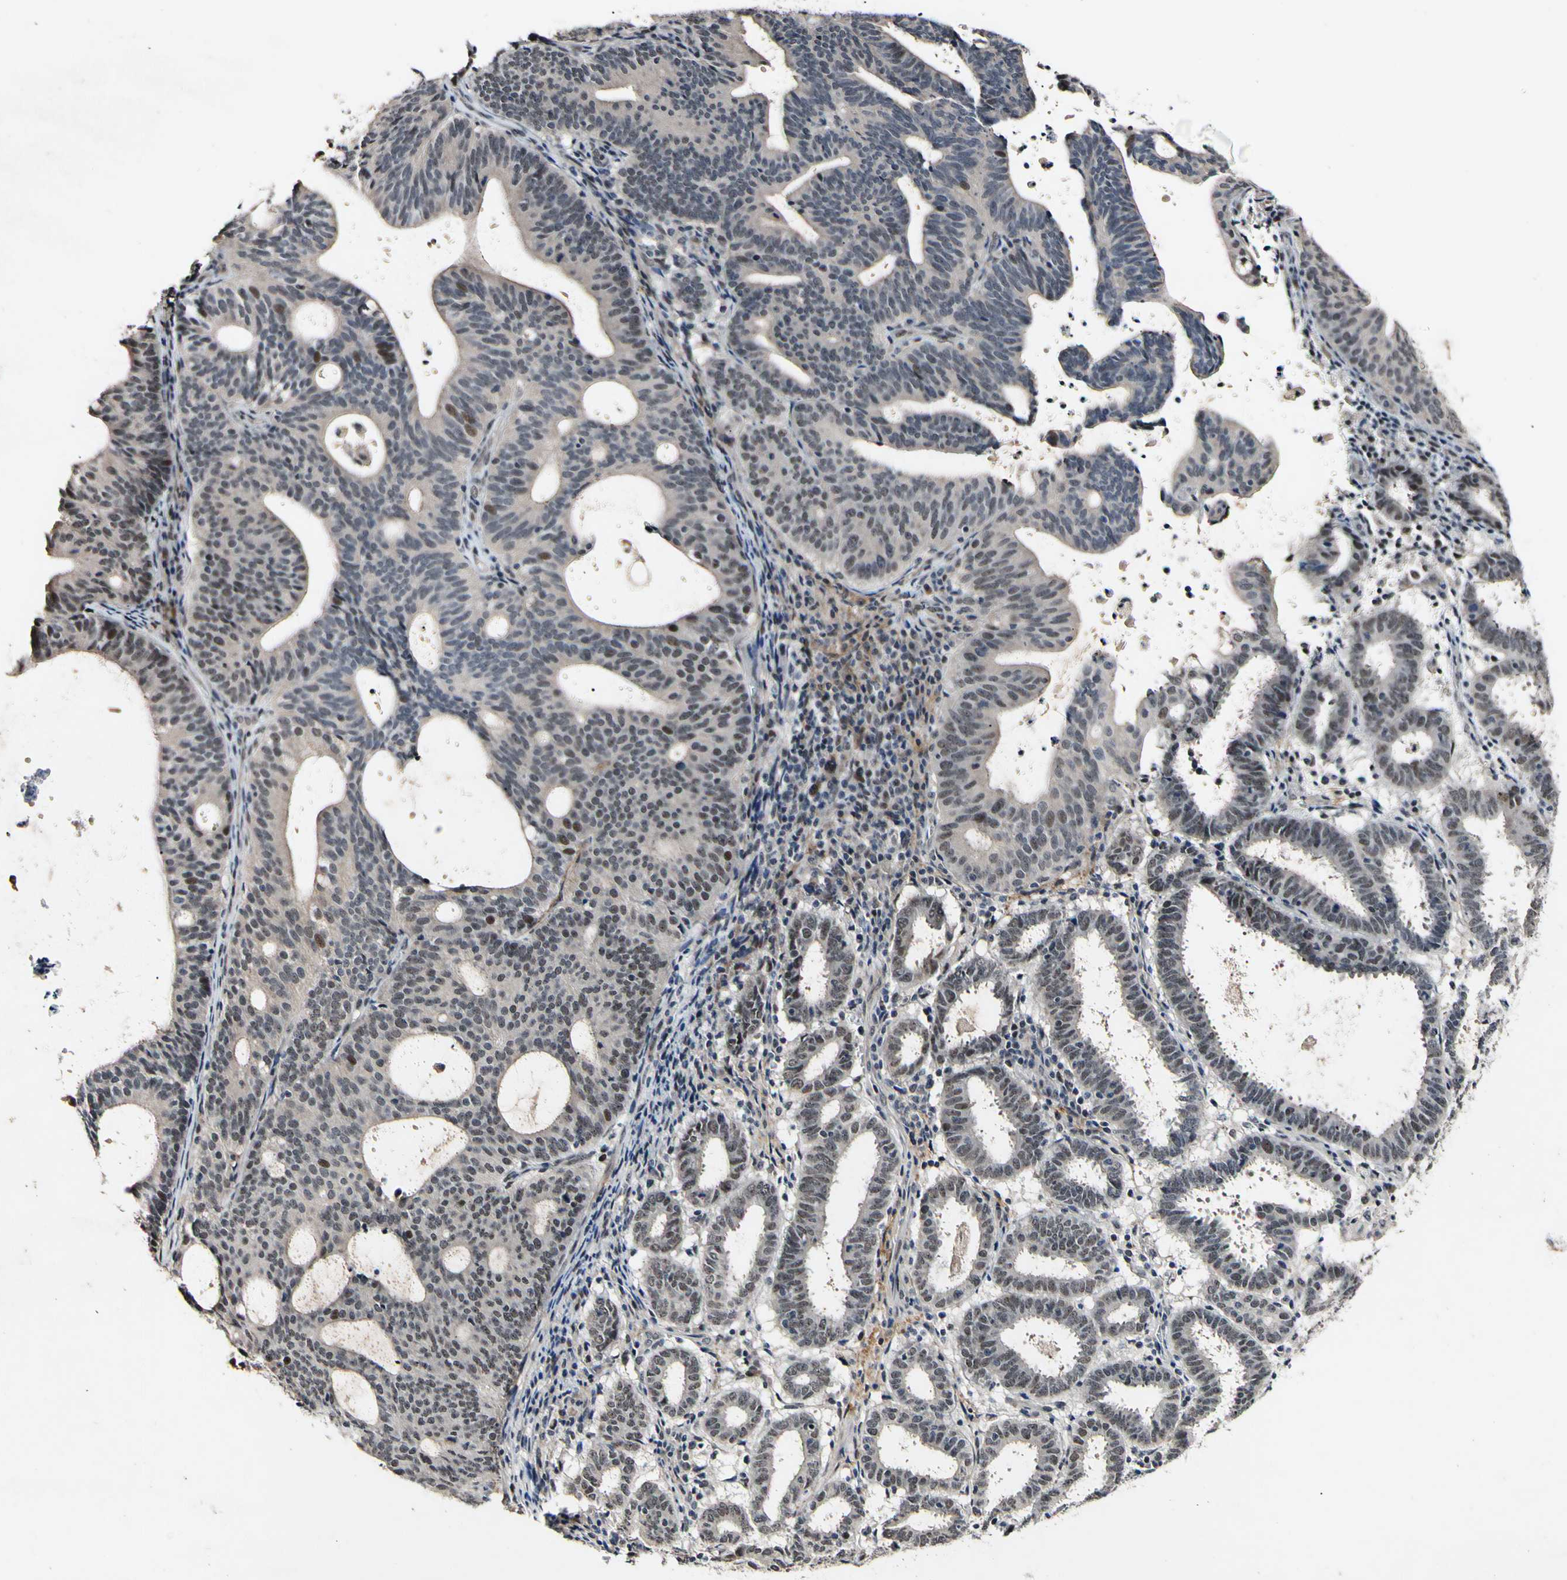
{"staining": {"intensity": "moderate", "quantity": "<25%", "location": "nuclear"}, "tissue": "endometrial cancer", "cell_type": "Tumor cells", "image_type": "cancer", "snomed": [{"axis": "morphology", "description": "Adenocarcinoma, NOS"}, {"axis": "topography", "description": "Uterus"}], "caption": "A brown stain labels moderate nuclear staining of a protein in human adenocarcinoma (endometrial) tumor cells.", "gene": "POLR2F", "patient": {"sex": "female", "age": 83}}